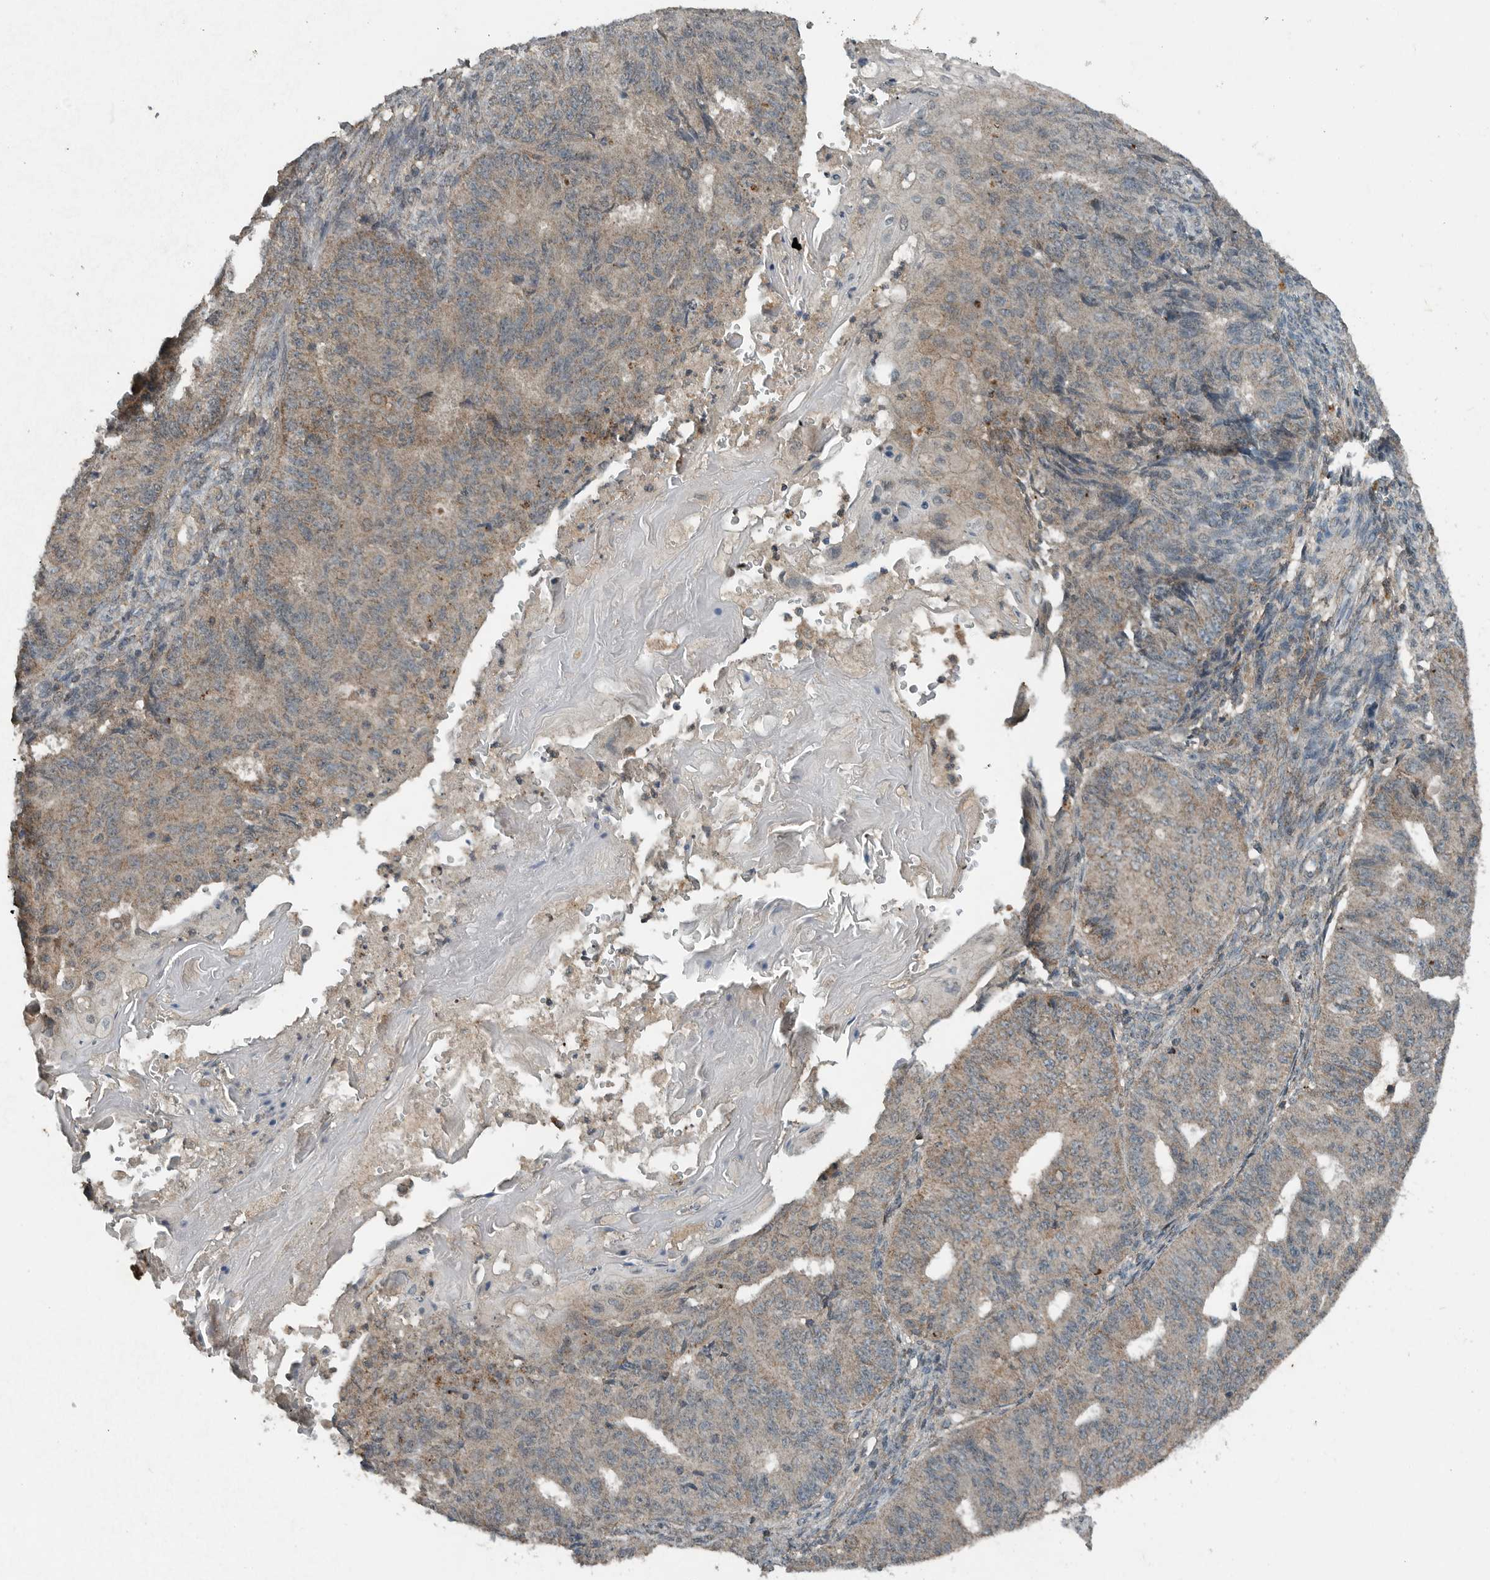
{"staining": {"intensity": "weak", "quantity": "25%-75%", "location": "cytoplasmic/membranous"}, "tissue": "endometrial cancer", "cell_type": "Tumor cells", "image_type": "cancer", "snomed": [{"axis": "morphology", "description": "Adenocarcinoma, NOS"}, {"axis": "topography", "description": "Endometrium"}], "caption": "Human endometrial adenocarcinoma stained with a brown dye displays weak cytoplasmic/membranous positive staining in about 25%-75% of tumor cells.", "gene": "IL6ST", "patient": {"sex": "female", "age": 32}}